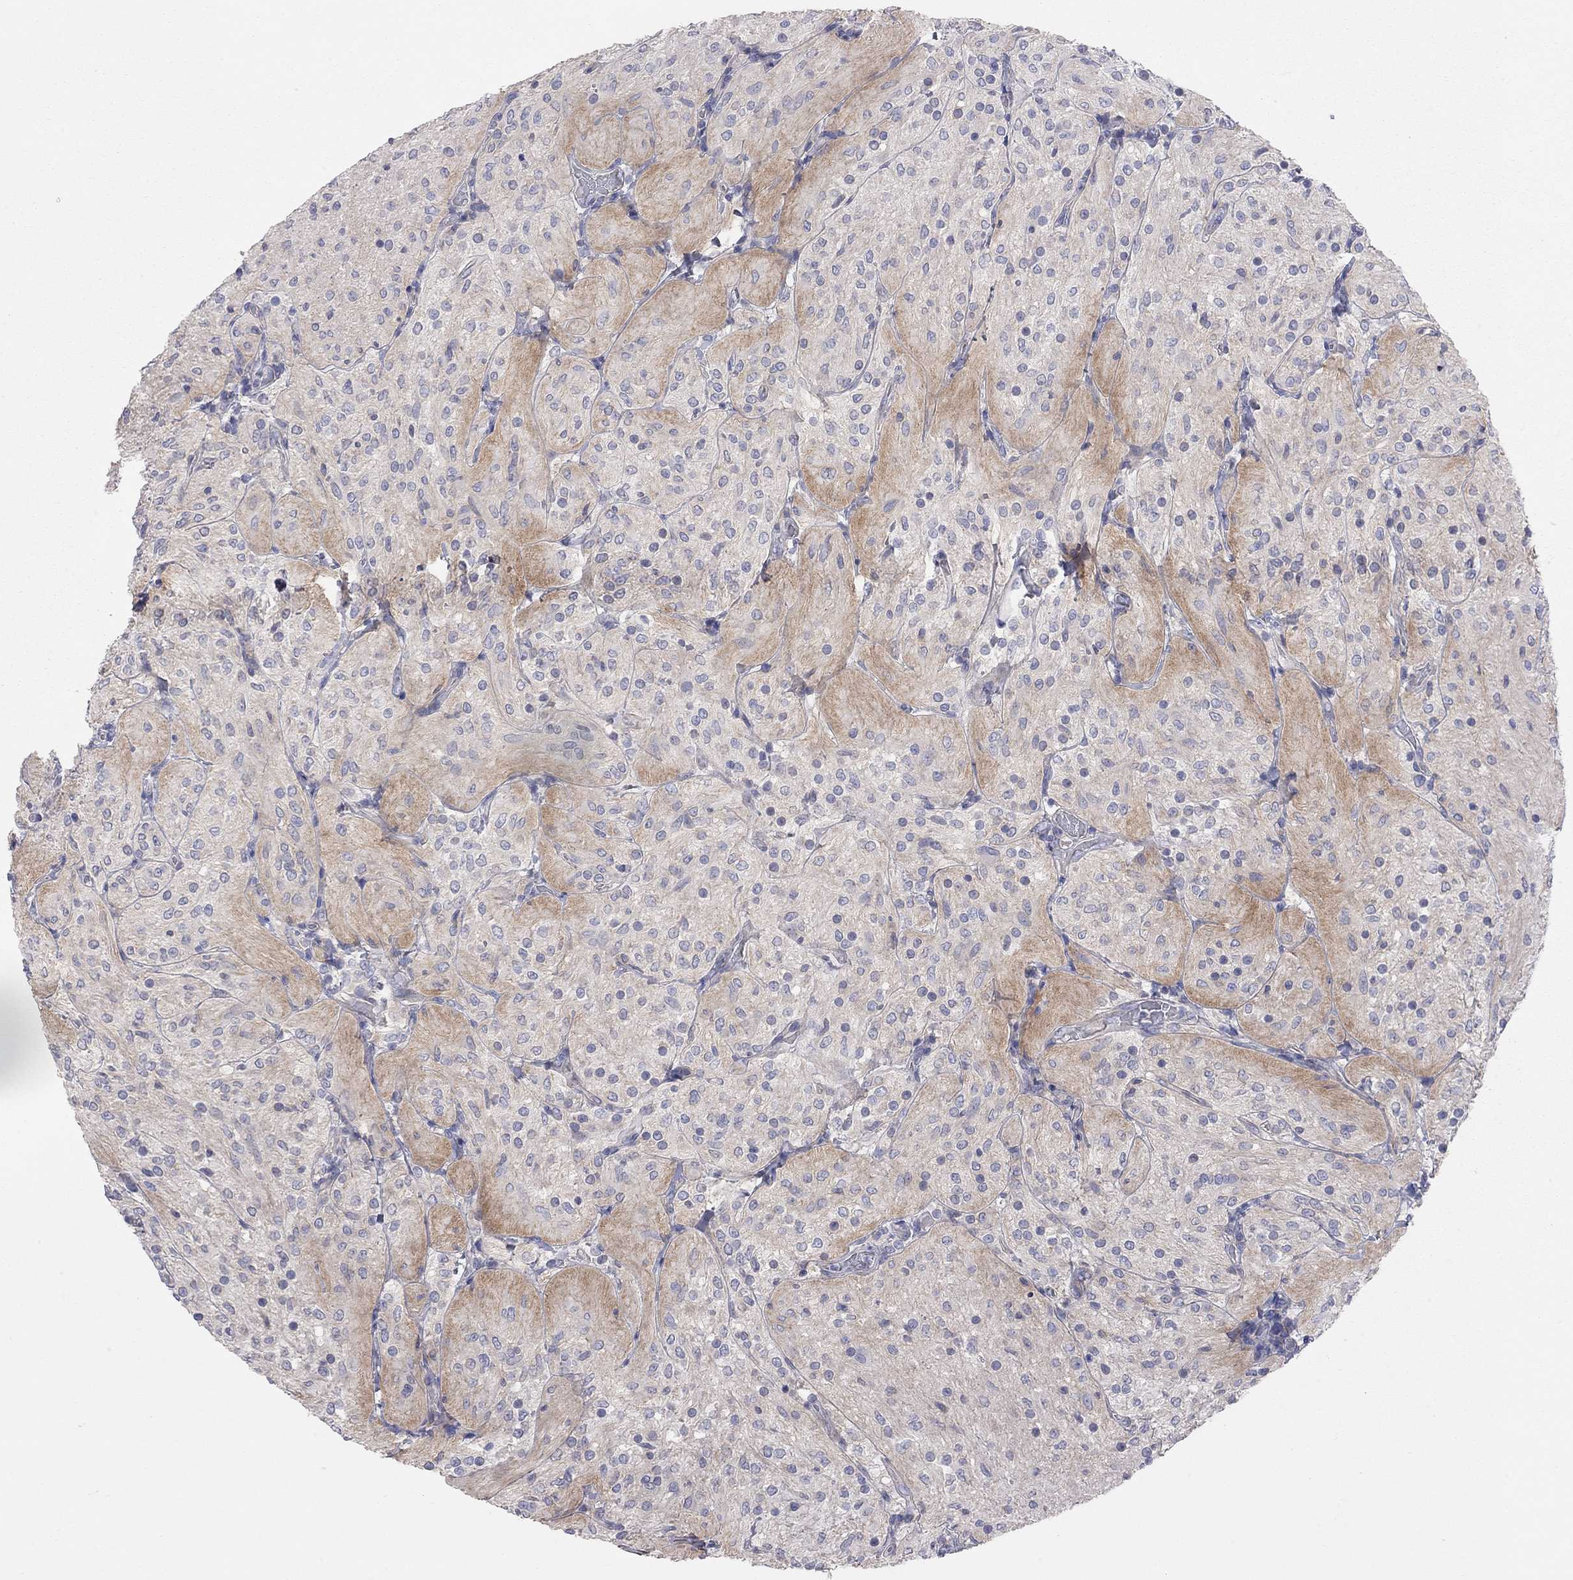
{"staining": {"intensity": "negative", "quantity": "none", "location": "none"}, "tissue": "glioma", "cell_type": "Tumor cells", "image_type": "cancer", "snomed": [{"axis": "morphology", "description": "Glioma, malignant, Low grade"}, {"axis": "topography", "description": "Brain"}], "caption": "Human glioma stained for a protein using immunohistochemistry (IHC) exhibits no expression in tumor cells.", "gene": "KCNB1", "patient": {"sex": "male", "age": 3}}